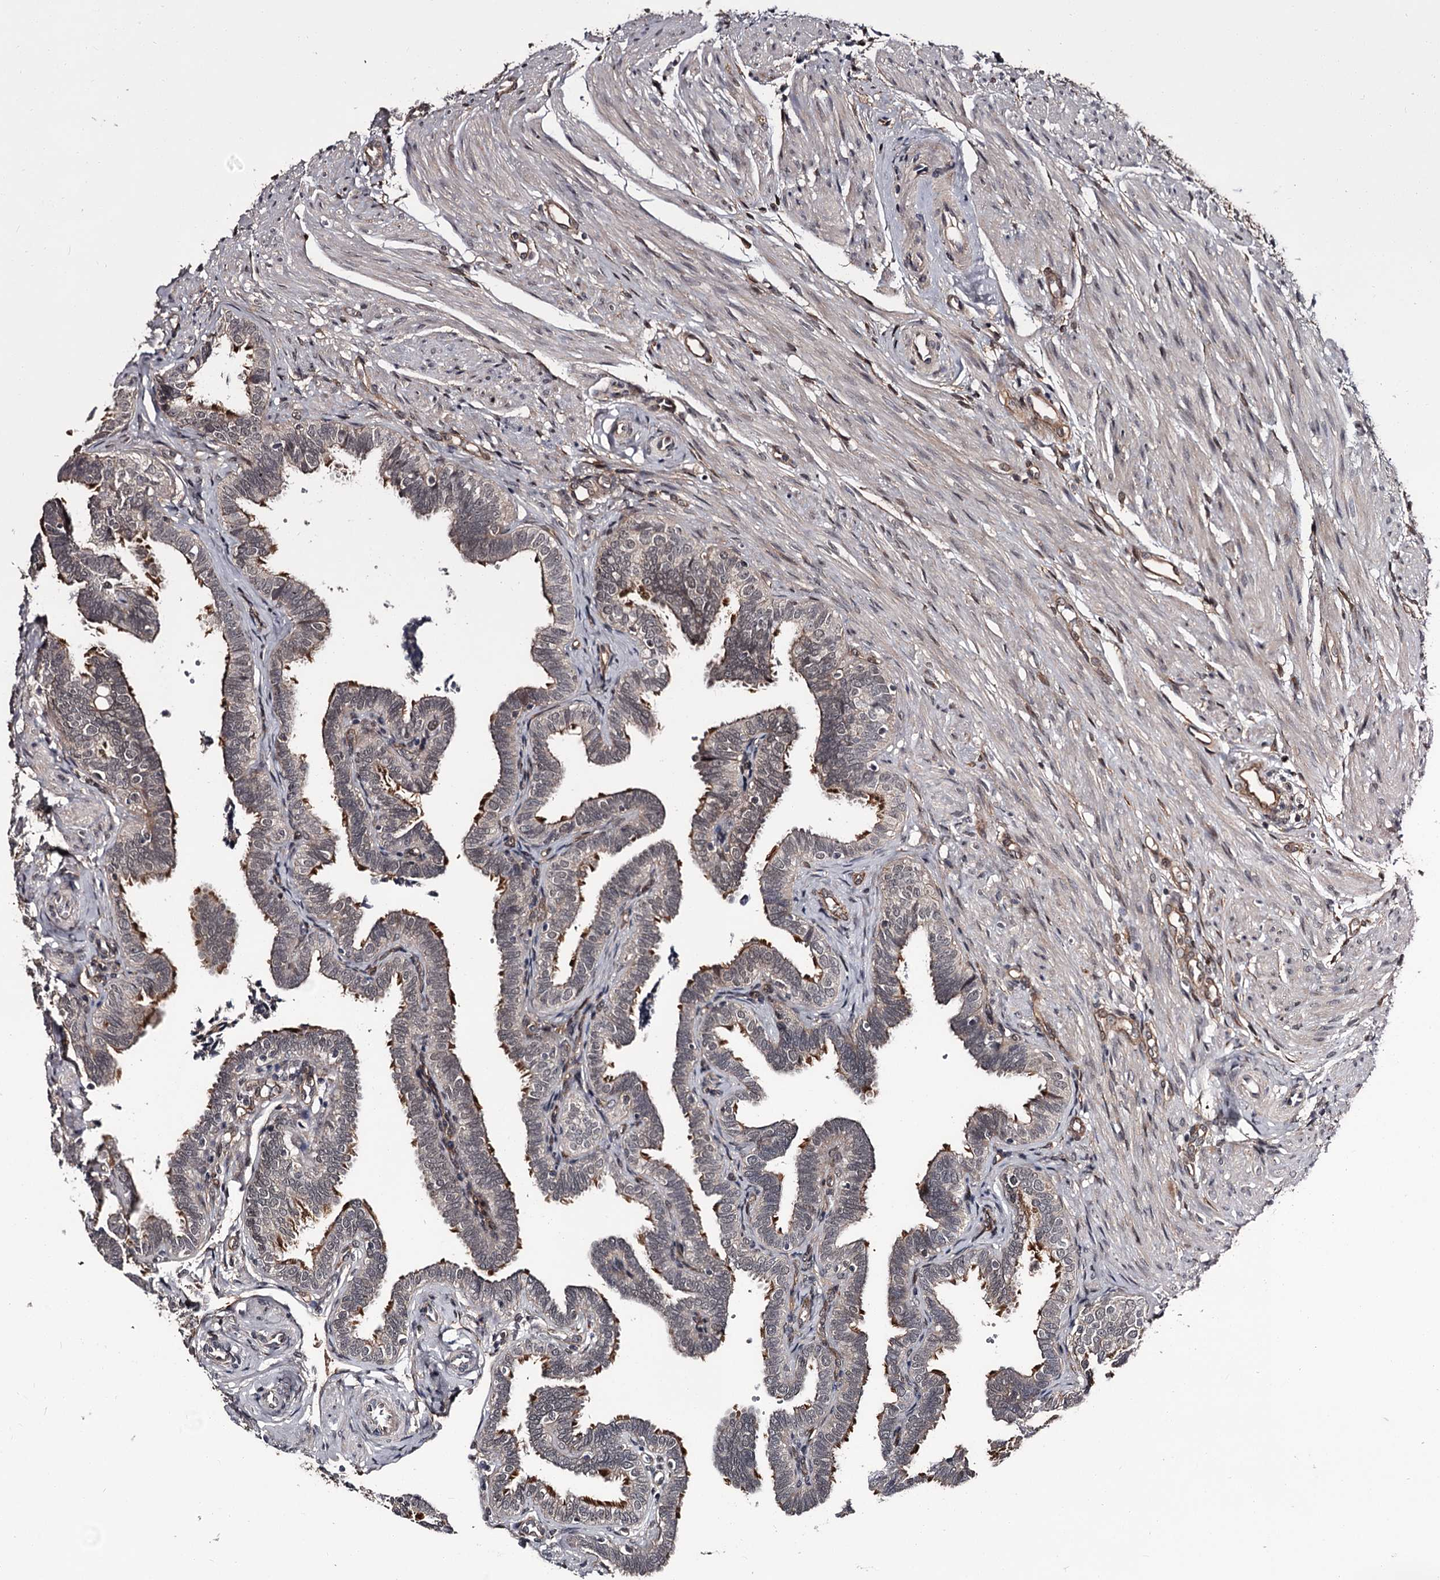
{"staining": {"intensity": "moderate", "quantity": ">75%", "location": "cytoplasmic/membranous"}, "tissue": "fallopian tube", "cell_type": "Glandular cells", "image_type": "normal", "snomed": [{"axis": "morphology", "description": "Normal tissue, NOS"}, {"axis": "topography", "description": "Fallopian tube"}], "caption": "An immunohistochemistry image of benign tissue is shown. Protein staining in brown highlights moderate cytoplasmic/membranous positivity in fallopian tube within glandular cells. (DAB (3,3'-diaminobenzidine) = brown stain, brightfield microscopy at high magnification).", "gene": "CDC42EP2", "patient": {"sex": "female", "age": 39}}